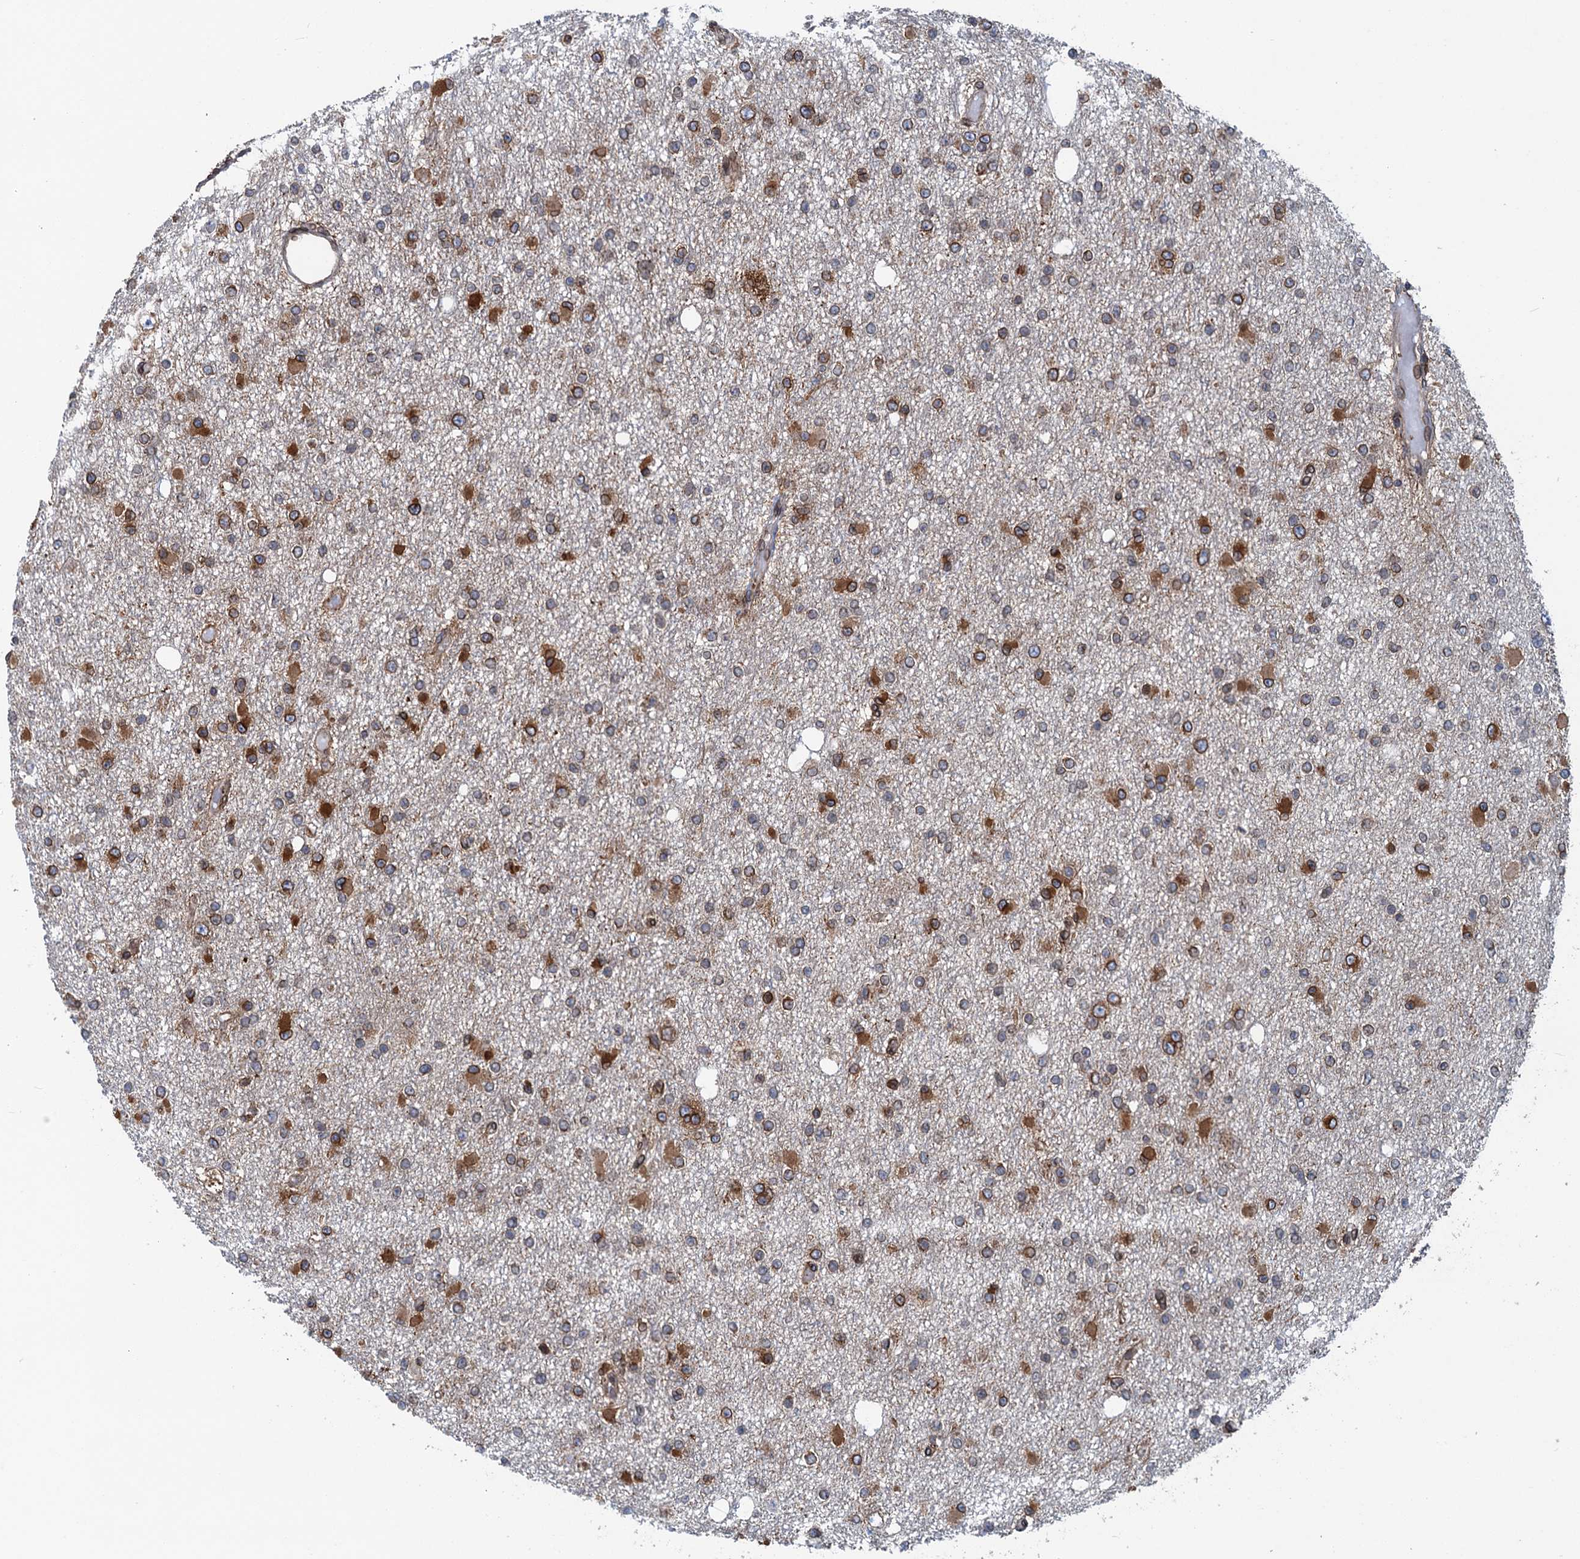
{"staining": {"intensity": "moderate", "quantity": "25%-75%", "location": "cytoplasmic/membranous"}, "tissue": "glioma", "cell_type": "Tumor cells", "image_type": "cancer", "snomed": [{"axis": "morphology", "description": "Glioma, malignant, Low grade"}, {"axis": "topography", "description": "Brain"}], "caption": "Protein staining of glioma tissue shows moderate cytoplasmic/membranous staining in about 25%-75% of tumor cells.", "gene": "TMEM205", "patient": {"sex": "female", "age": 22}}